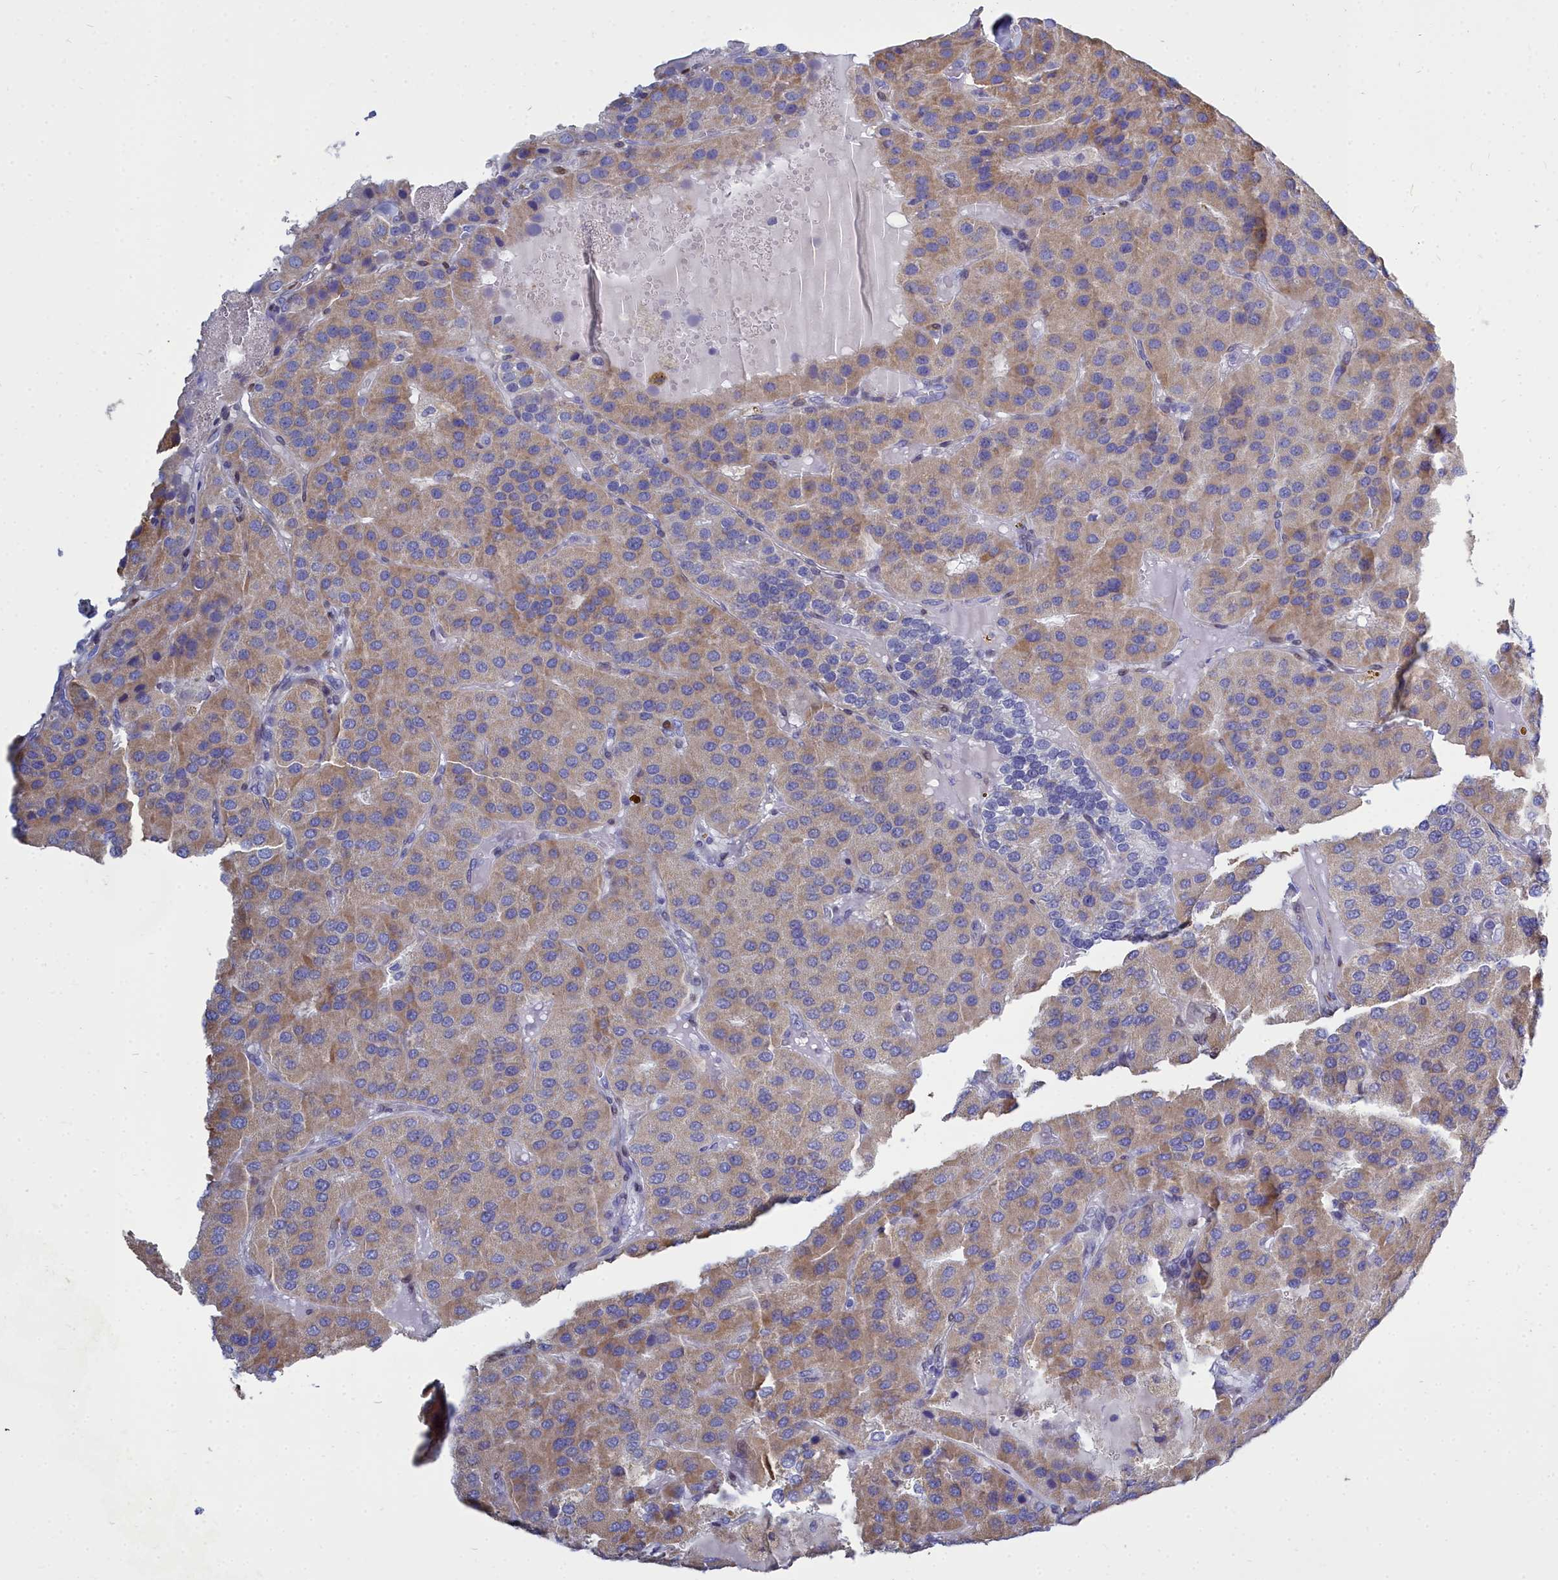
{"staining": {"intensity": "moderate", "quantity": ">75%", "location": "cytoplasmic/membranous"}, "tissue": "parathyroid gland", "cell_type": "Glandular cells", "image_type": "normal", "snomed": [{"axis": "morphology", "description": "Normal tissue, NOS"}, {"axis": "morphology", "description": "Adenoma, NOS"}, {"axis": "topography", "description": "Parathyroid gland"}], "caption": "Normal parathyroid gland reveals moderate cytoplasmic/membranous expression in about >75% of glandular cells.", "gene": "PPP1R14A", "patient": {"sex": "female", "age": 86}}